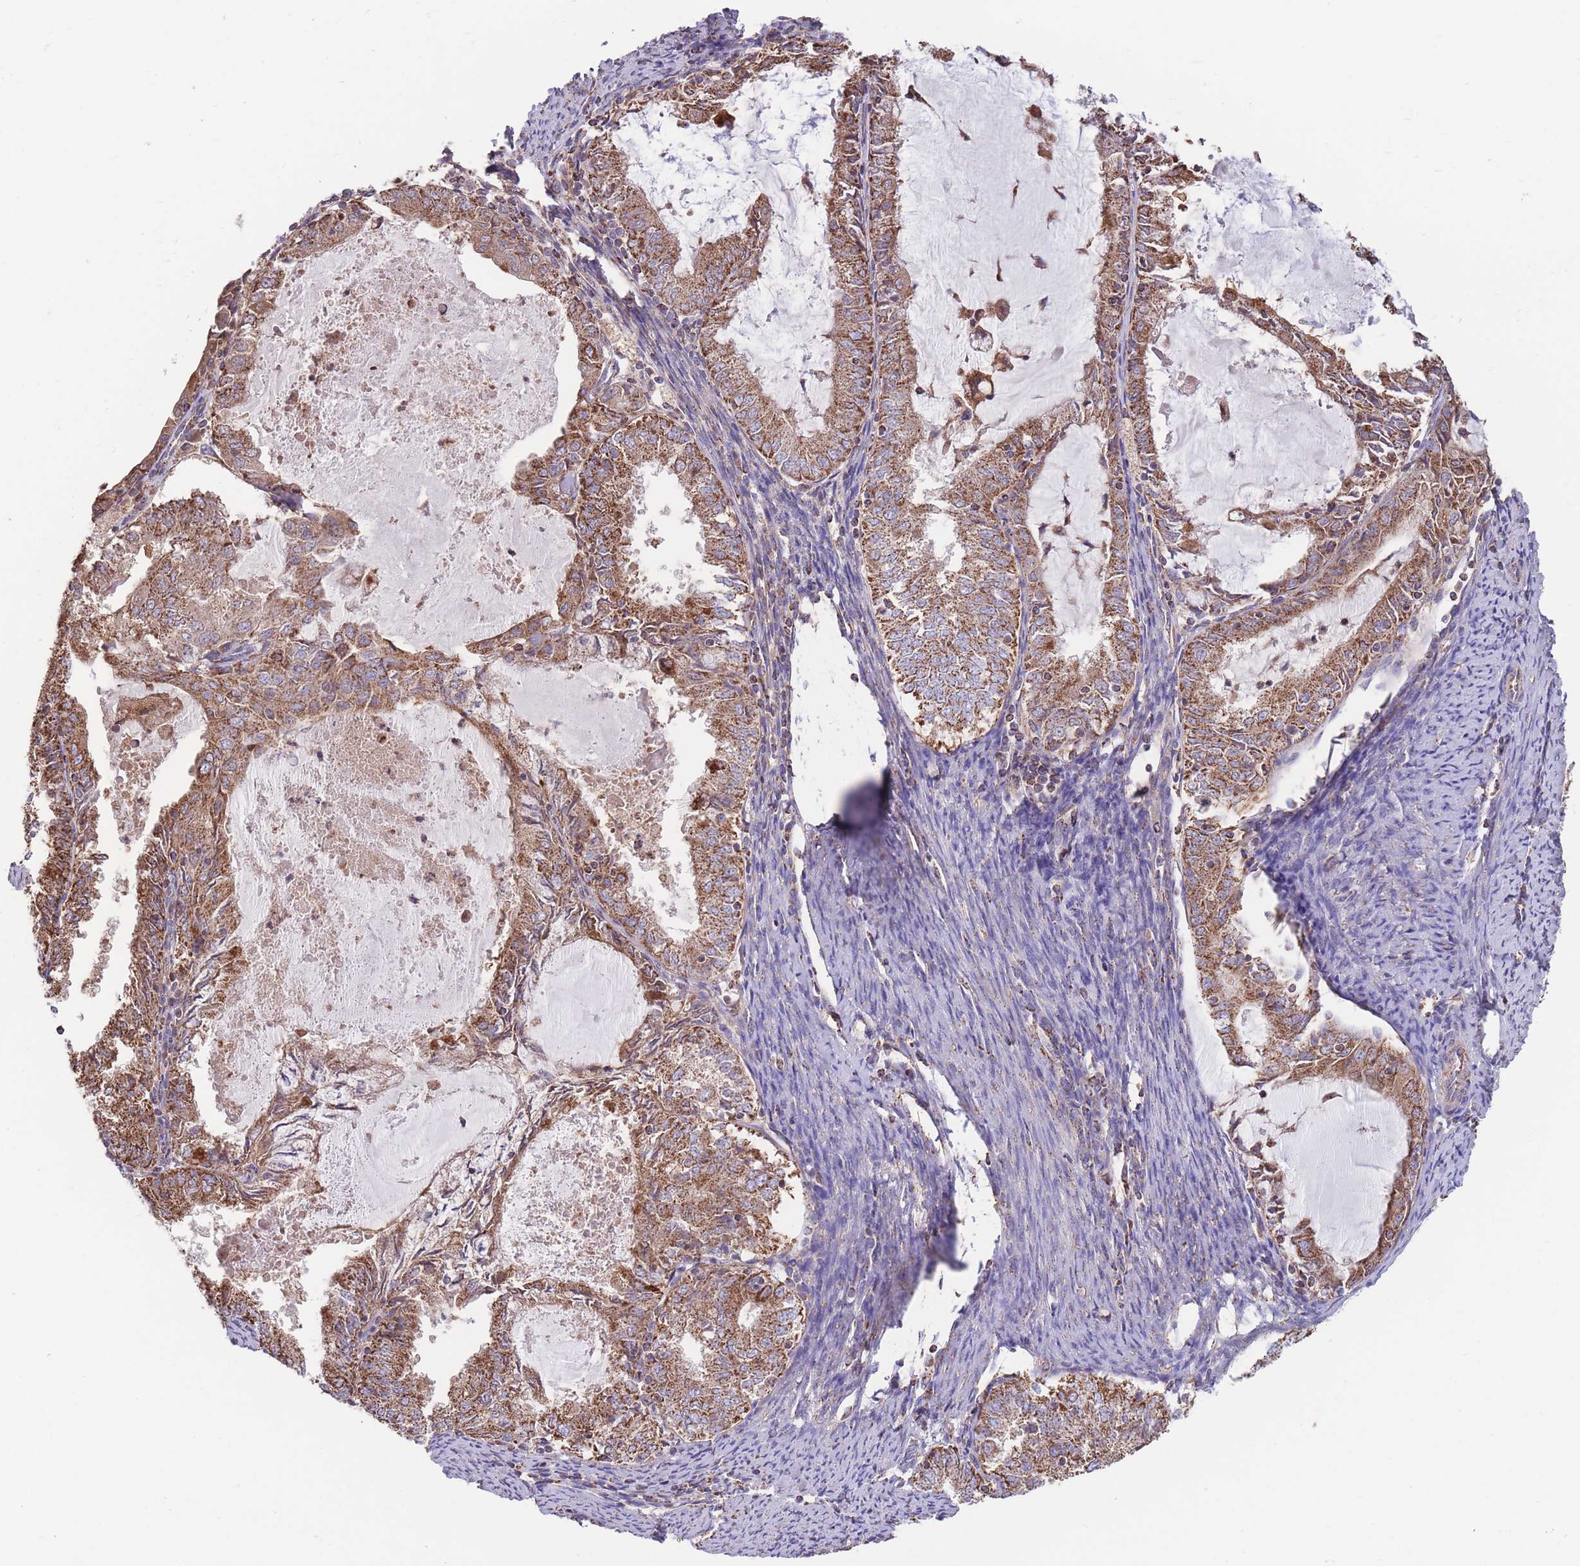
{"staining": {"intensity": "moderate", "quantity": ">75%", "location": "cytoplasmic/membranous"}, "tissue": "endometrial cancer", "cell_type": "Tumor cells", "image_type": "cancer", "snomed": [{"axis": "morphology", "description": "Adenocarcinoma, NOS"}, {"axis": "topography", "description": "Endometrium"}], "caption": "The photomicrograph demonstrates immunohistochemical staining of adenocarcinoma (endometrial). There is moderate cytoplasmic/membranous positivity is appreciated in approximately >75% of tumor cells.", "gene": "FKBP8", "patient": {"sex": "female", "age": 57}}